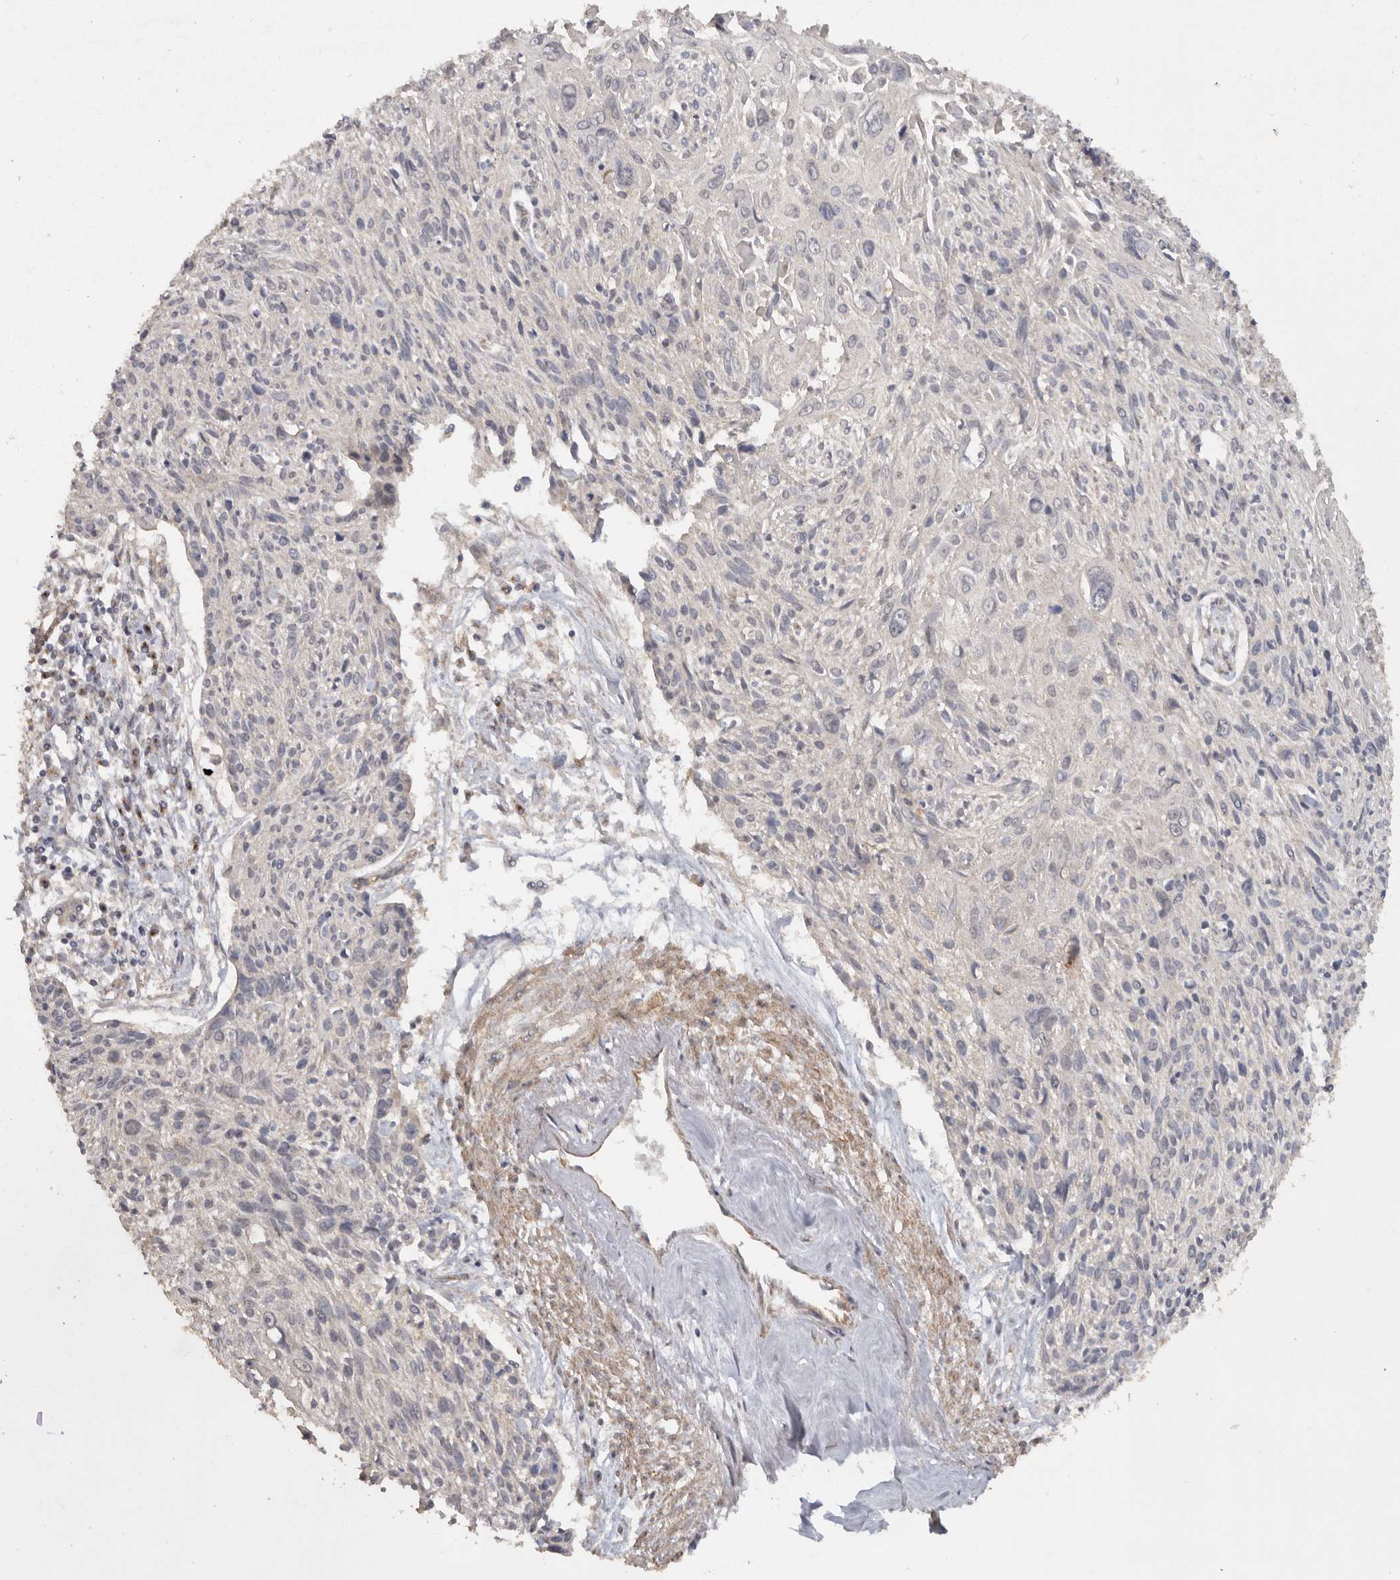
{"staining": {"intensity": "negative", "quantity": "none", "location": "none"}, "tissue": "cervical cancer", "cell_type": "Tumor cells", "image_type": "cancer", "snomed": [{"axis": "morphology", "description": "Squamous cell carcinoma, NOS"}, {"axis": "topography", "description": "Cervix"}], "caption": "This is an immunohistochemistry (IHC) histopathology image of cervical squamous cell carcinoma. There is no expression in tumor cells.", "gene": "PODXL2", "patient": {"sex": "female", "age": 51}}